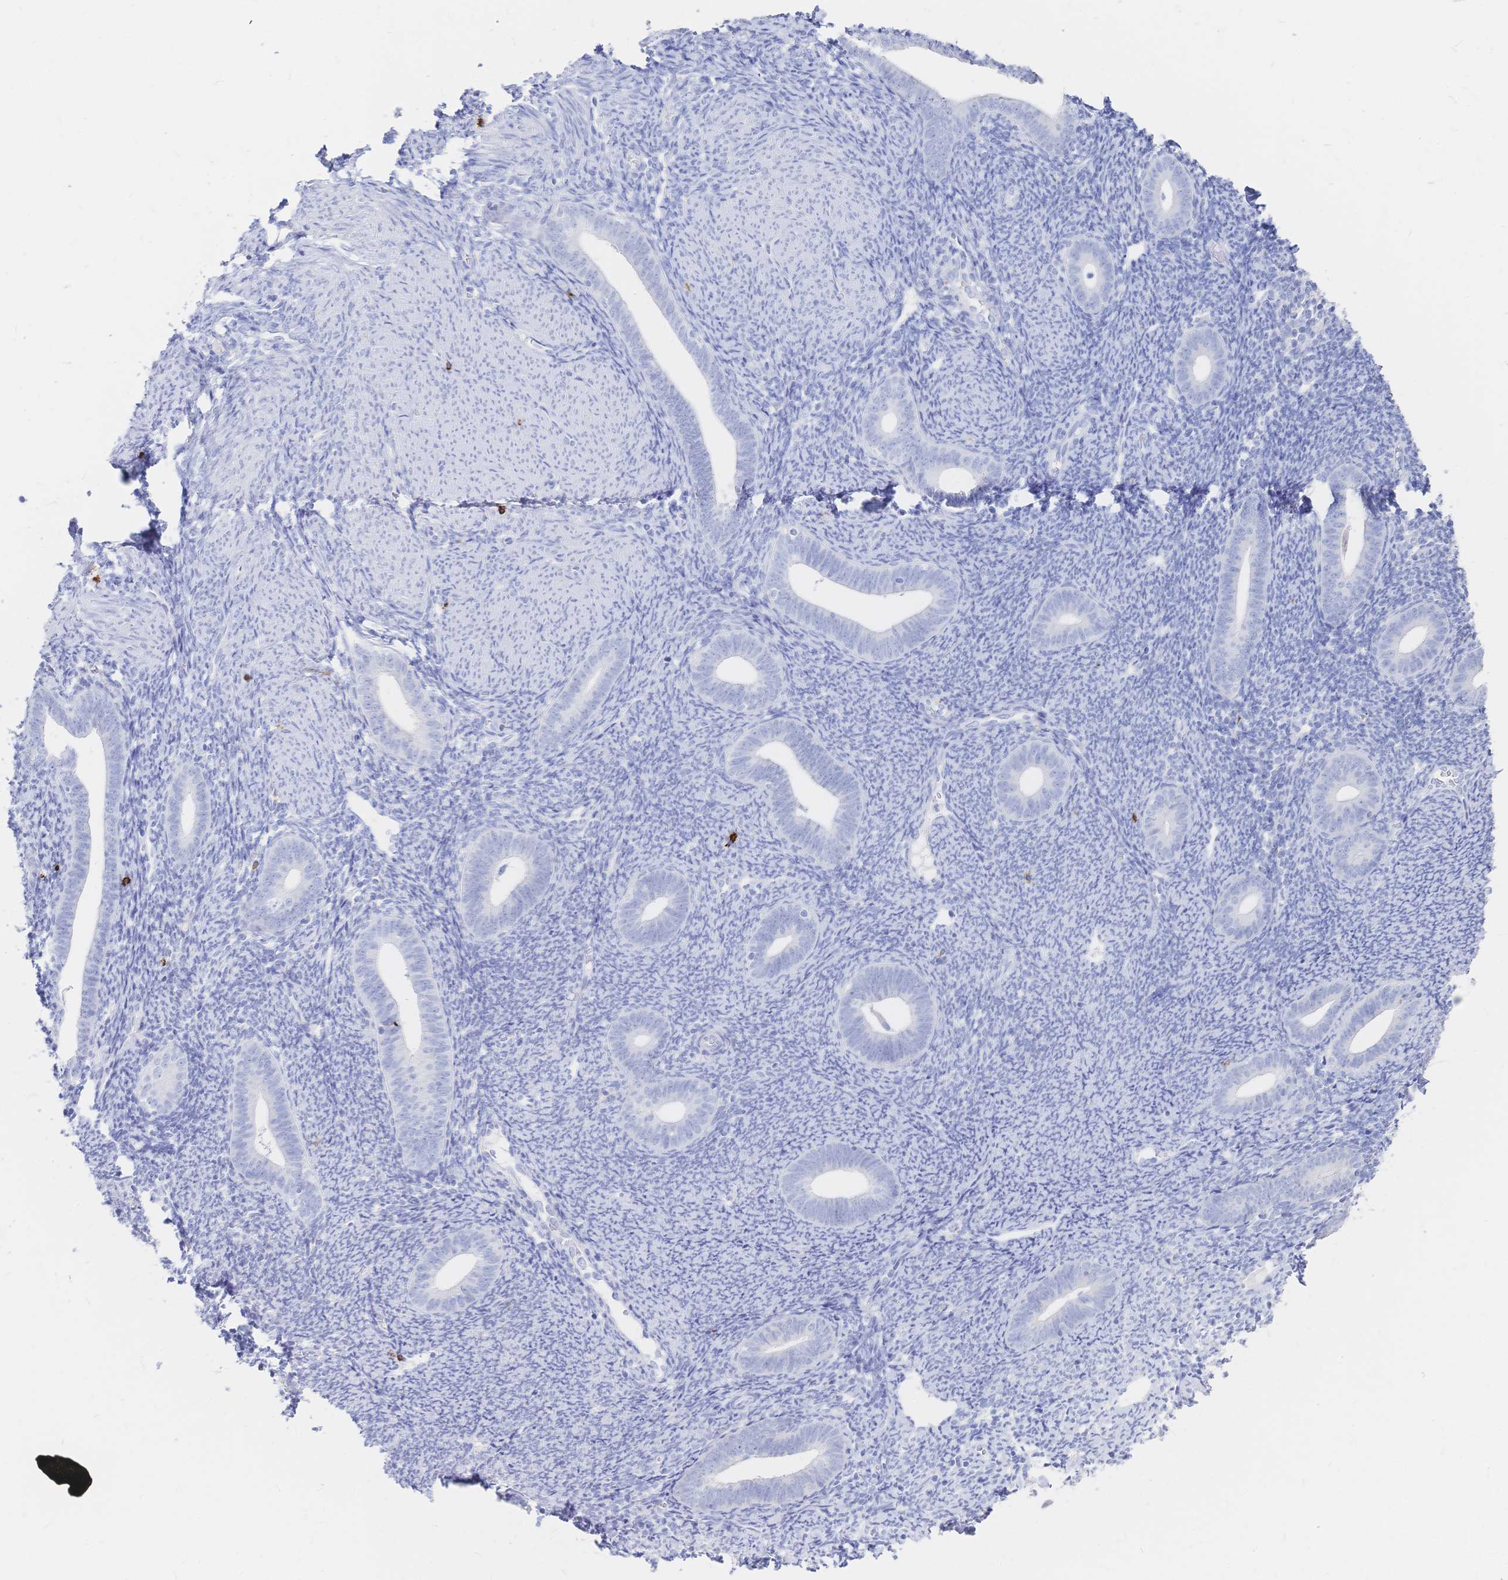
{"staining": {"intensity": "negative", "quantity": "none", "location": "none"}, "tissue": "endometrium", "cell_type": "Cells in endometrial stroma", "image_type": "normal", "snomed": [{"axis": "morphology", "description": "Normal tissue, NOS"}, {"axis": "topography", "description": "Endometrium"}], "caption": "A high-resolution histopathology image shows immunohistochemistry staining of normal endometrium, which shows no significant staining in cells in endometrial stroma. (Brightfield microscopy of DAB IHC at high magnification).", "gene": "IL2RB", "patient": {"sex": "female", "age": 39}}